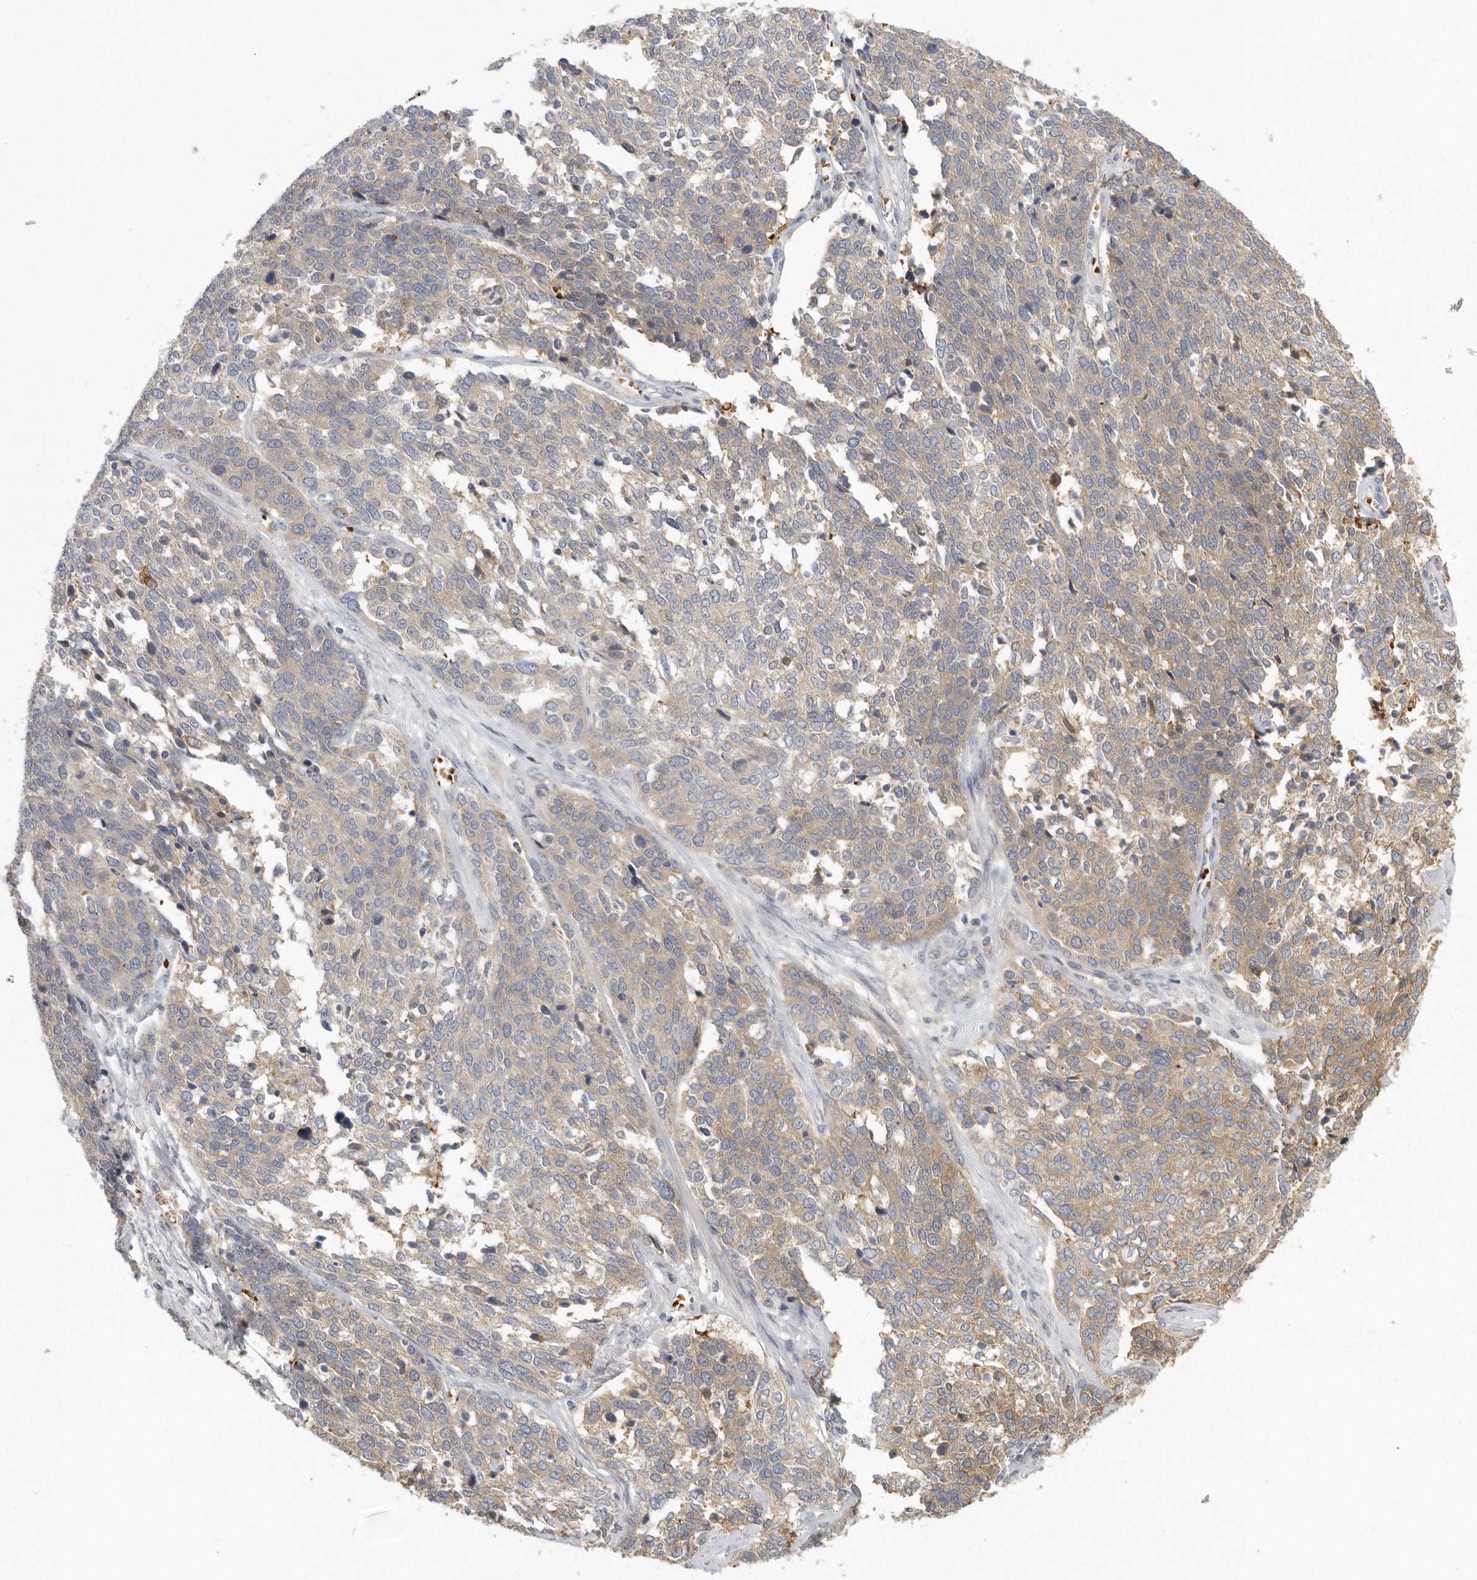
{"staining": {"intensity": "moderate", "quantity": "25%-75%", "location": "cytoplasmic/membranous"}, "tissue": "ovarian cancer", "cell_type": "Tumor cells", "image_type": "cancer", "snomed": [{"axis": "morphology", "description": "Cystadenocarcinoma, serous, NOS"}, {"axis": "topography", "description": "Ovary"}], "caption": "High-magnification brightfield microscopy of serous cystadenocarcinoma (ovarian) stained with DAB (3,3'-diaminobenzidine) (brown) and counterstained with hematoxylin (blue). tumor cells exhibit moderate cytoplasmic/membranous expression is appreciated in approximately25%-75% of cells.", "gene": "CFAP298", "patient": {"sex": "female", "age": 44}}